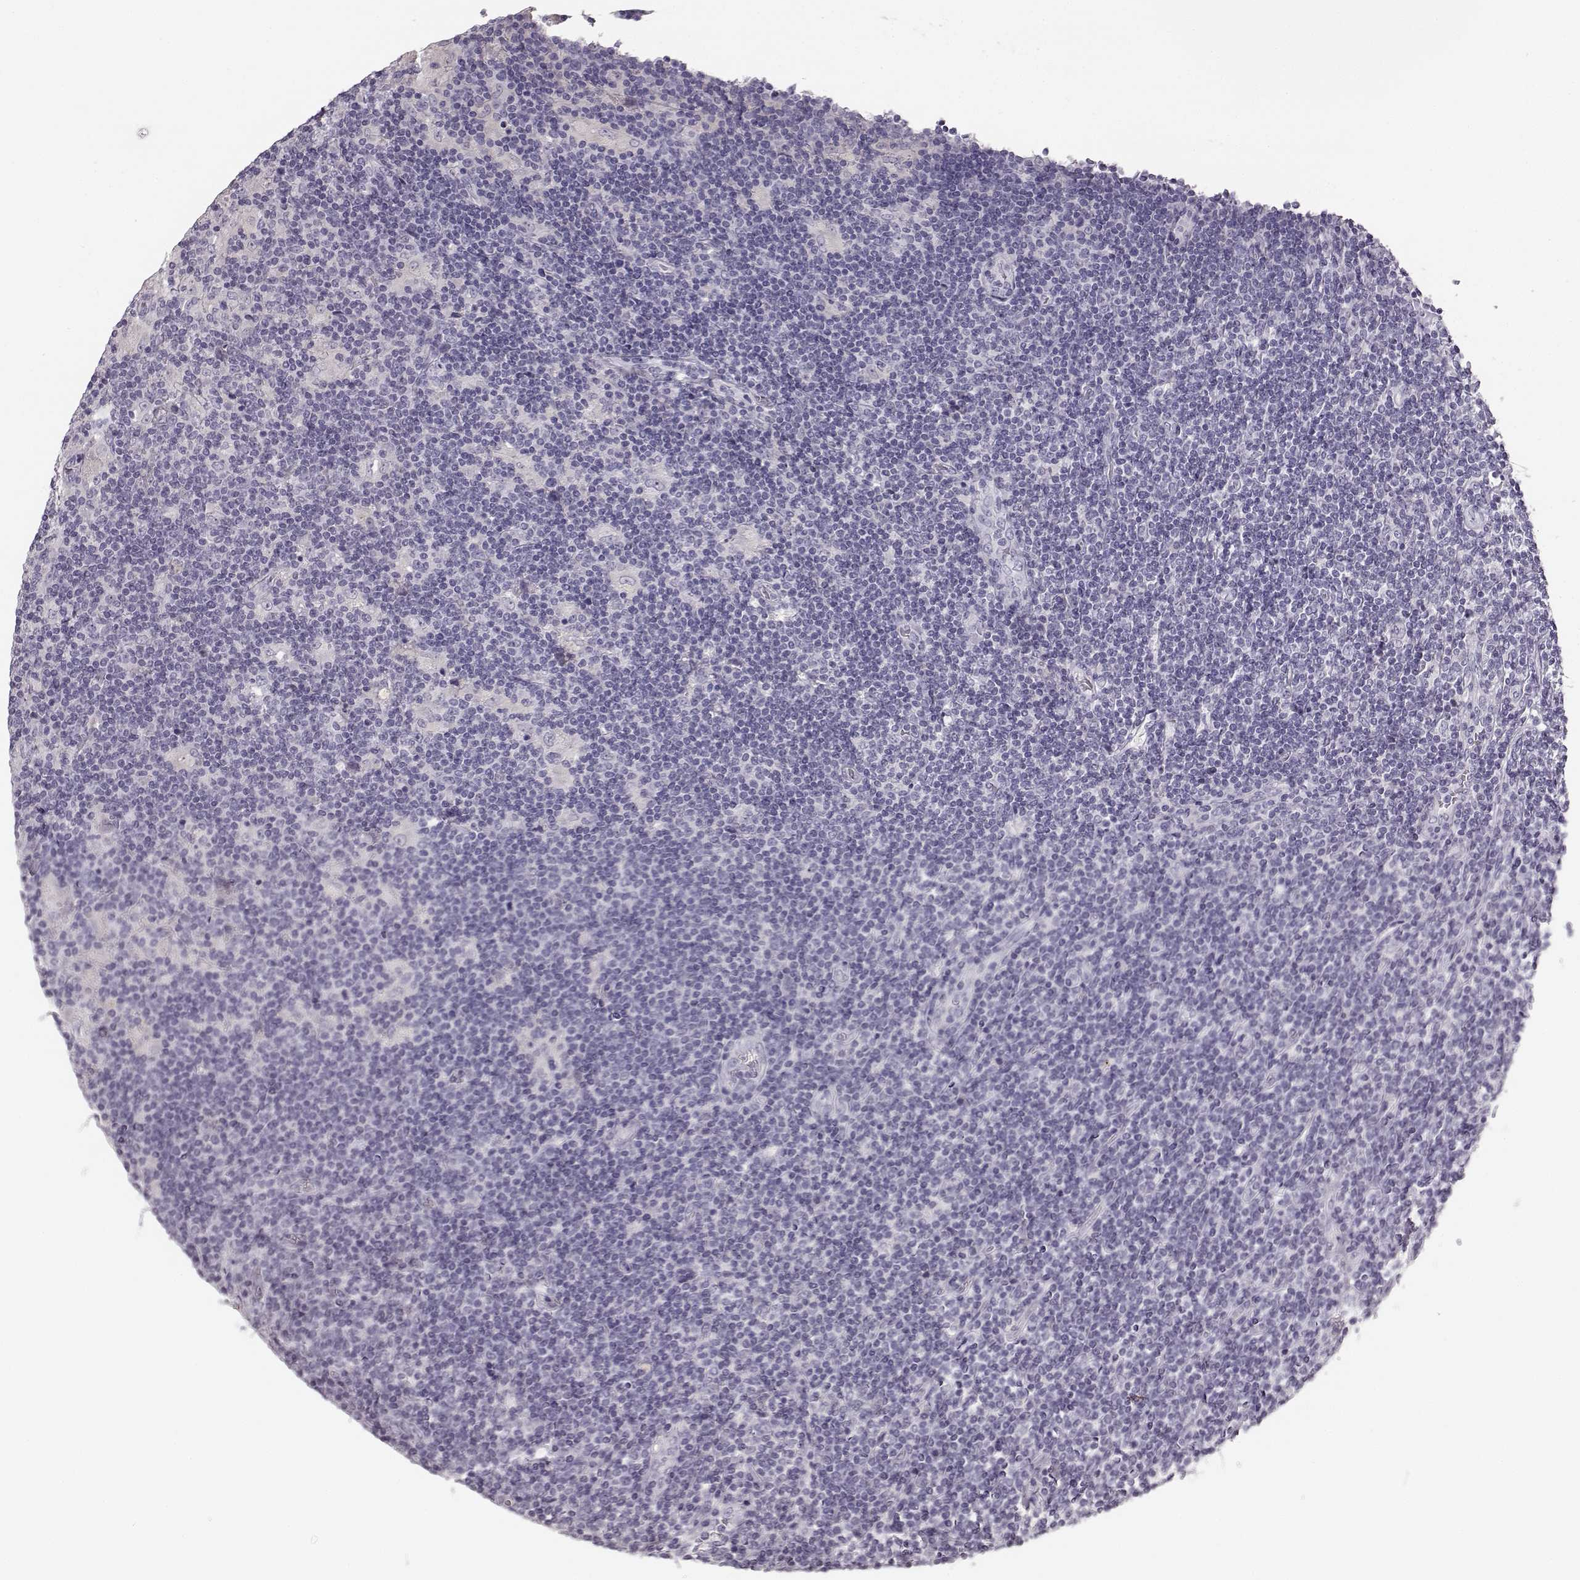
{"staining": {"intensity": "negative", "quantity": "none", "location": "none"}, "tissue": "lymphoma", "cell_type": "Tumor cells", "image_type": "cancer", "snomed": [{"axis": "morphology", "description": "Hodgkin's disease, NOS"}, {"axis": "topography", "description": "Lymph node"}], "caption": "This is an immunohistochemistry (IHC) micrograph of lymphoma. There is no positivity in tumor cells.", "gene": "KIAA0319", "patient": {"sex": "male", "age": 40}}